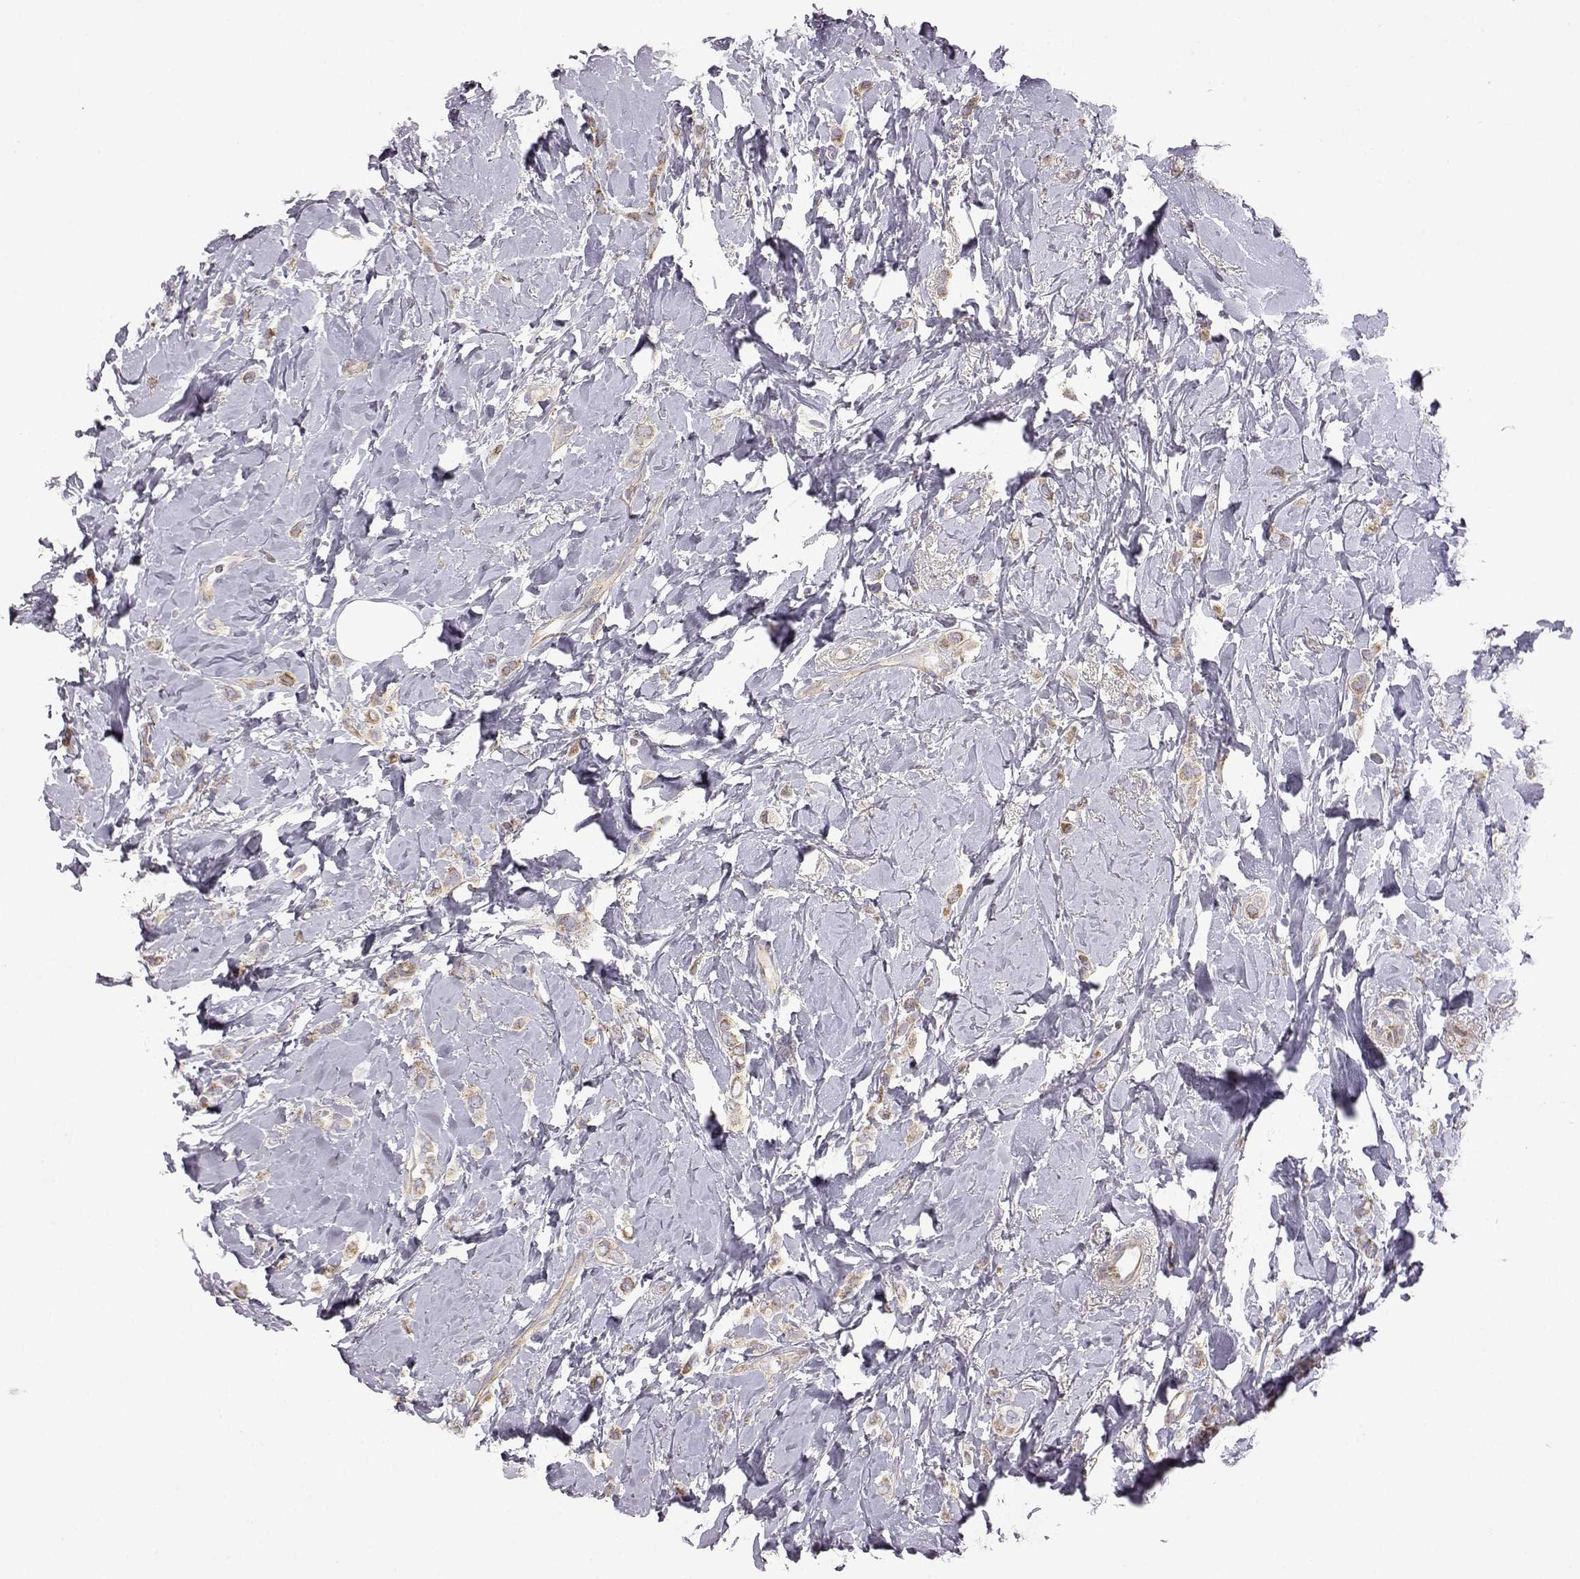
{"staining": {"intensity": "moderate", "quantity": "25%-75%", "location": "cytoplasmic/membranous"}, "tissue": "breast cancer", "cell_type": "Tumor cells", "image_type": "cancer", "snomed": [{"axis": "morphology", "description": "Lobular carcinoma"}, {"axis": "topography", "description": "Breast"}], "caption": "IHC staining of breast cancer (lobular carcinoma), which exhibits medium levels of moderate cytoplasmic/membranous staining in about 25%-75% of tumor cells indicating moderate cytoplasmic/membranous protein positivity. The staining was performed using DAB (brown) for protein detection and nuclei were counterstained in hematoxylin (blue).", "gene": "DDC", "patient": {"sex": "female", "age": 66}}